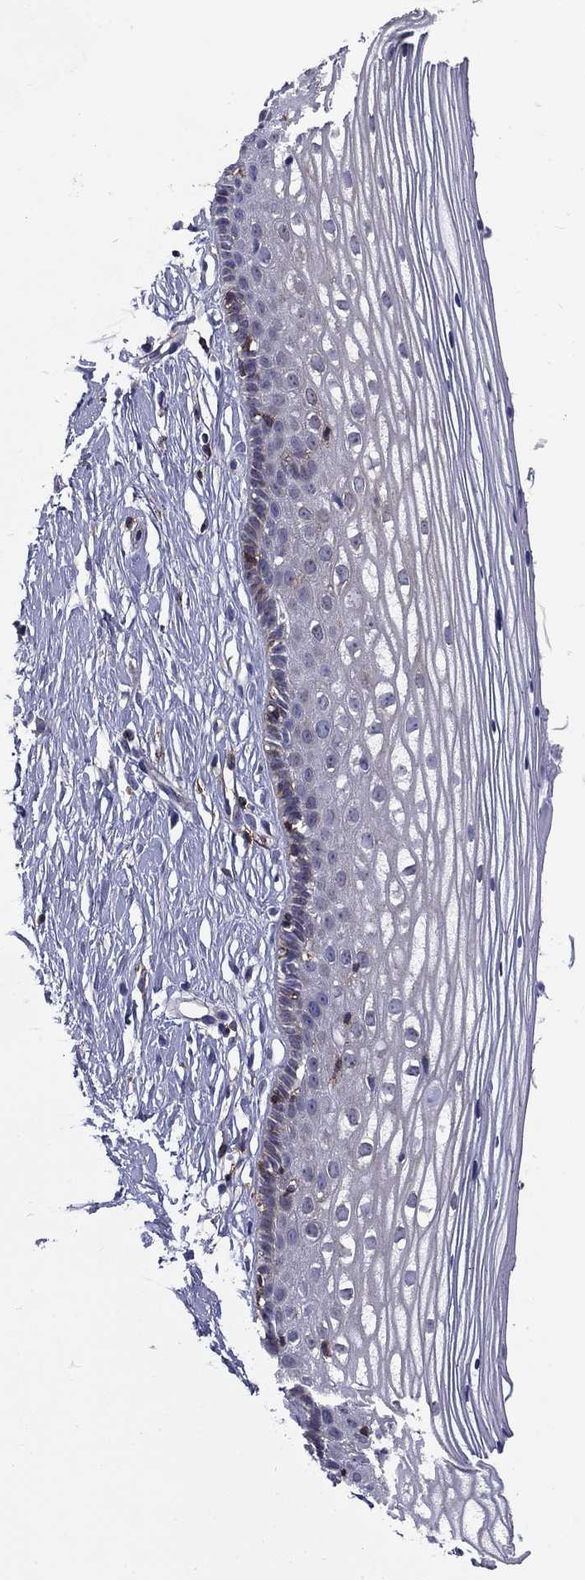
{"staining": {"intensity": "negative", "quantity": "none", "location": "none"}, "tissue": "cervix", "cell_type": "Glandular cells", "image_type": "normal", "snomed": [{"axis": "morphology", "description": "Normal tissue, NOS"}, {"axis": "topography", "description": "Cervix"}], "caption": "DAB immunohistochemical staining of unremarkable human cervix shows no significant expression in glandular cells. Brightfield microscopy of immunohistochemistry (IHC) stained with DAB (3,3'-diaminobenzidine) (brown) and hematoxylin (blue), captured at high magnification.", "gene": "SIT1", "patient": {"sex": "female", "age": 40}}